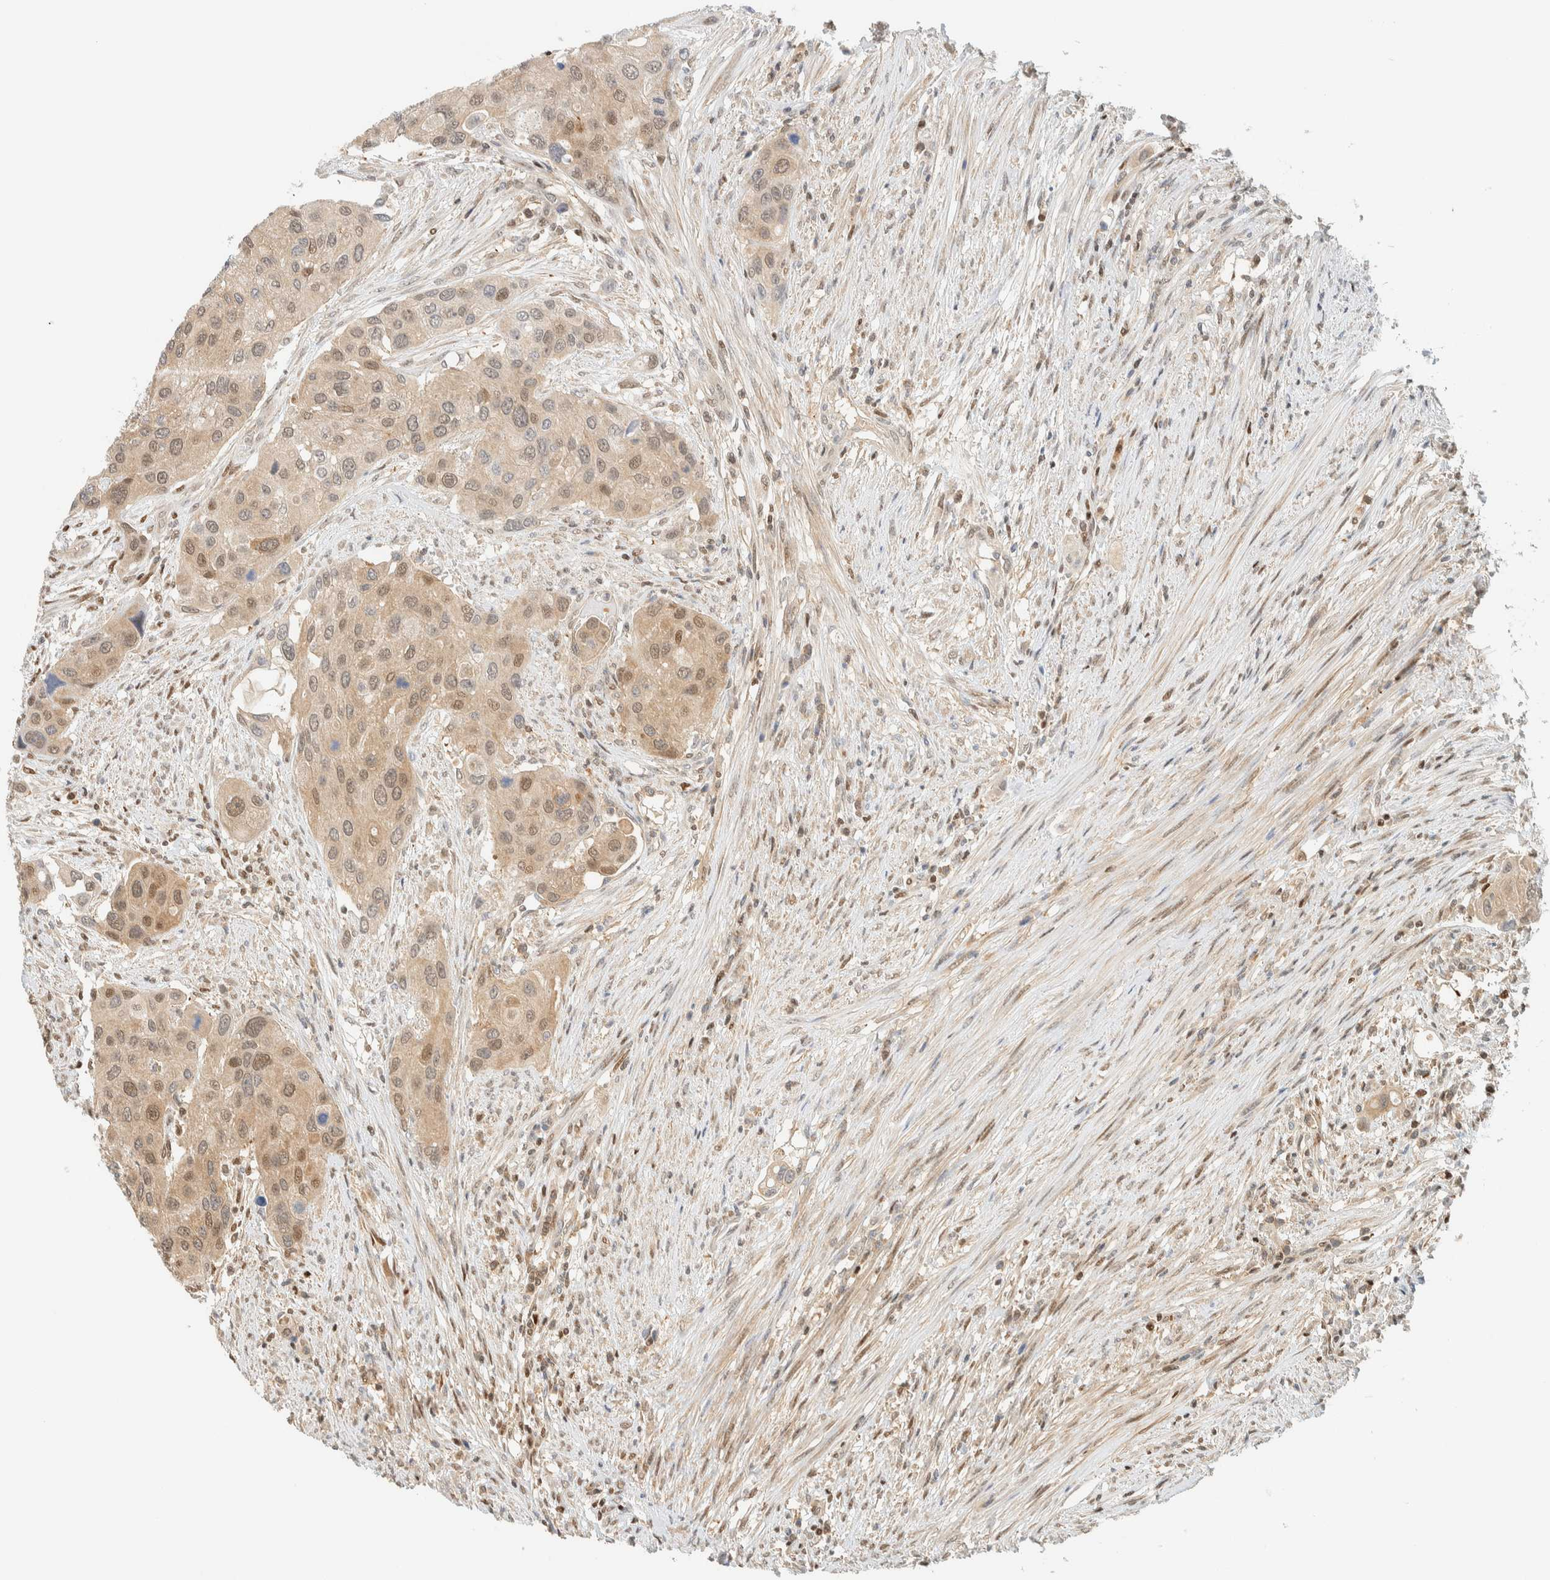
{"staining": {"intensity": "weak", "quantity": "25%-75%", "location": "cytoplasmic/membranous,nuclear"}, "tissue": "urothelial cancer", "cell_type": "Tumor cells", "image_type": "cancer", "snomed": [{"axis": "morphology", "description": "Urothelial carcinoma, High grade"}, {"axis": "topography", "description": "Urinary bladder"}], "caption": "Immunohistochemical staining of human urothelial cancer shows low levels of weak cytoplasmic/membranous and nuclear positivity in approximately 25%-75% of tumor cells. The staining was performed using DAB (3,3'-diaminobenzidine) to visualize the protein expression in brown, while the nuclei were stained in blue with hematoxylin (Magnification: 20x).", "gene": "ZBTB37", "patient": {"sex": "female", "age": 56}}